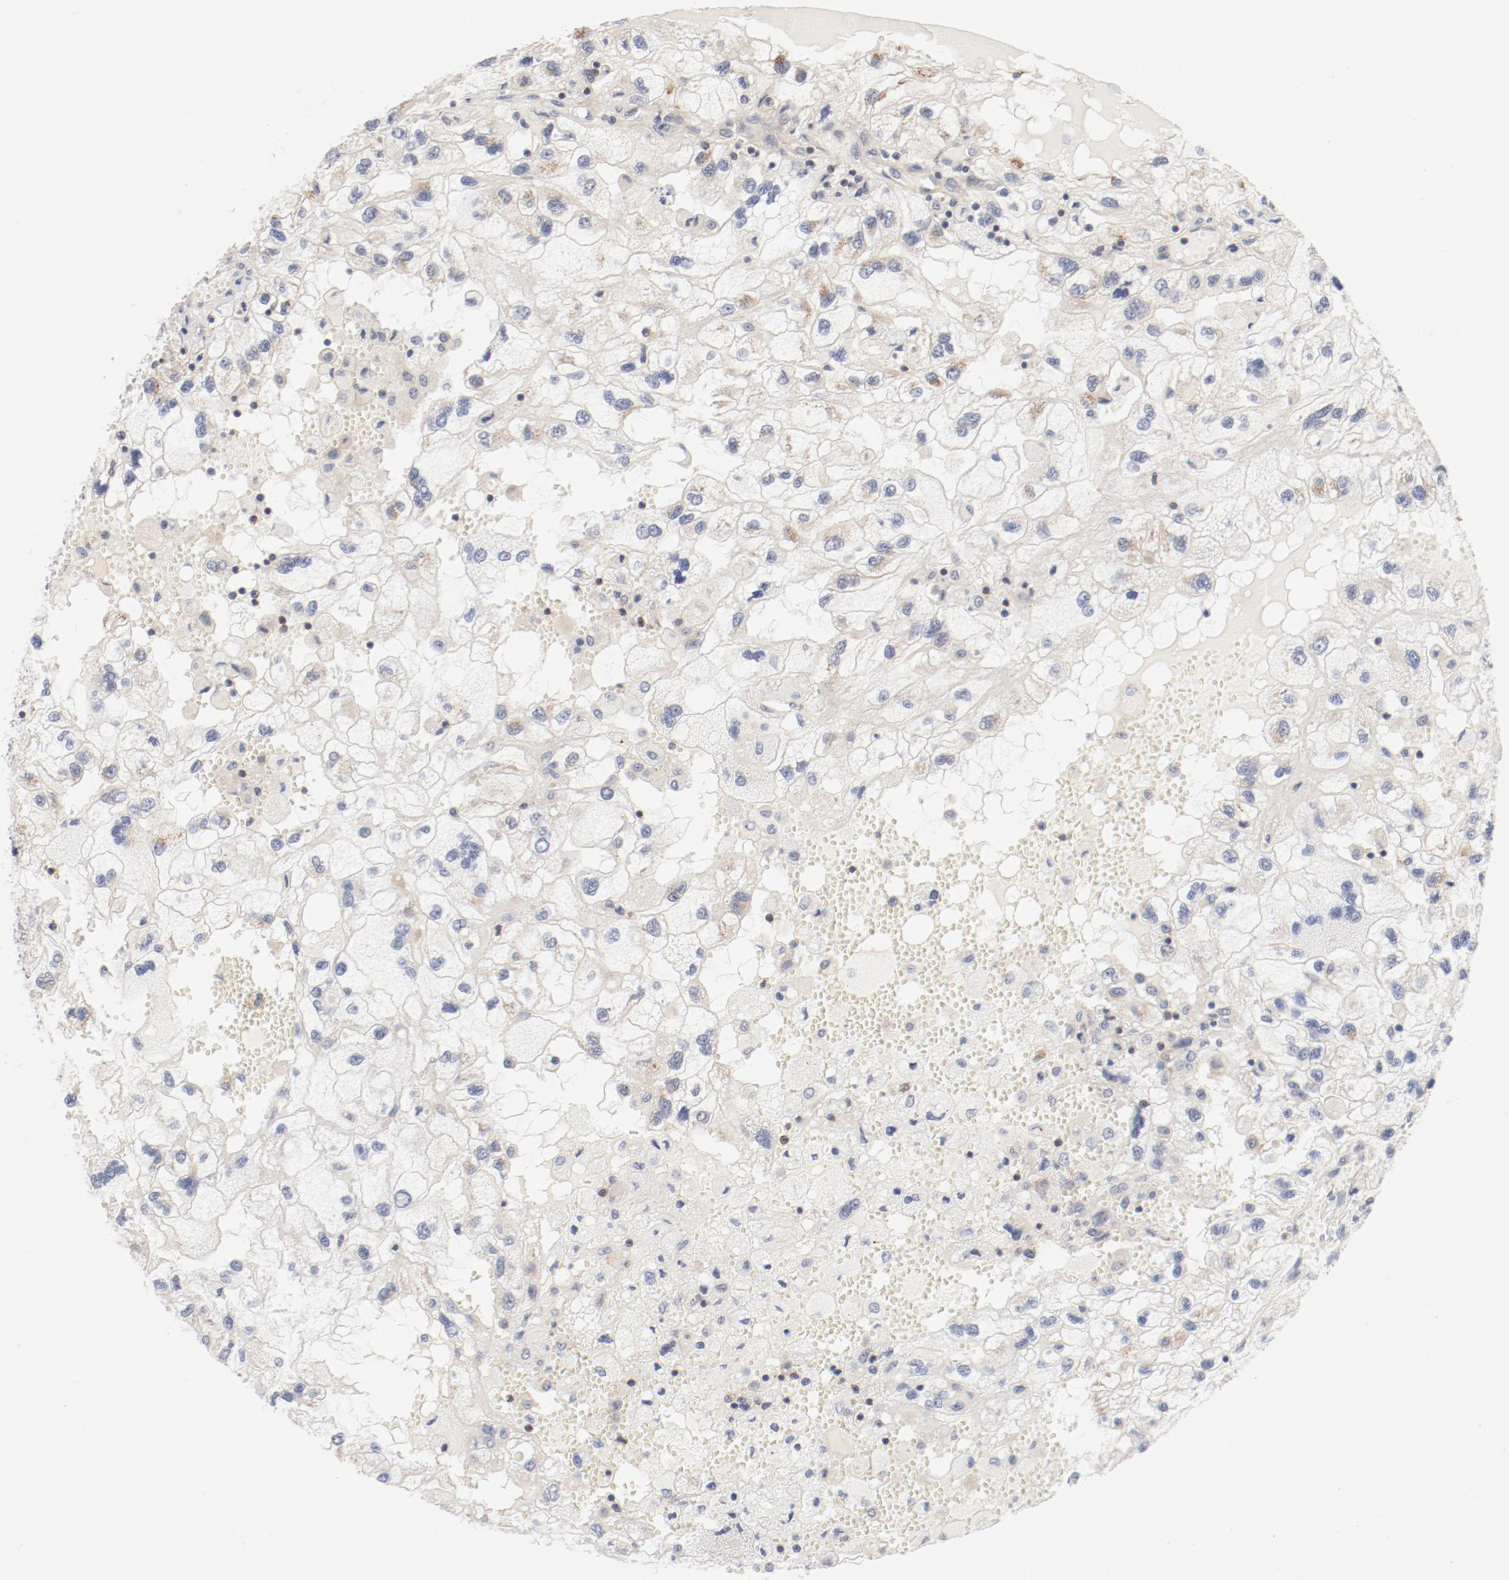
{"staining": {"intensity": "weak", "quantity": "<25%", "location": "cytoplasmic/membranous"}, "tissue": "renal cancer", "cell_type": "Tumor cells", "image_type": "cancer", "snomed": [{"axis": "morphology", "description": "Normal tissue, NOS"}, {"axis": "morphology", "description": "Adenocarcinoma, NOS"}, {"axis": "topography", "description": "Kidney"}], "caption": "Immunohistochemistry photomicrograph of renal cancer stained for a protein (brown), which reveals no expression in tumor cells.", "gene": "ZNF267", "patient": {"sex": "male", "age": 71}}